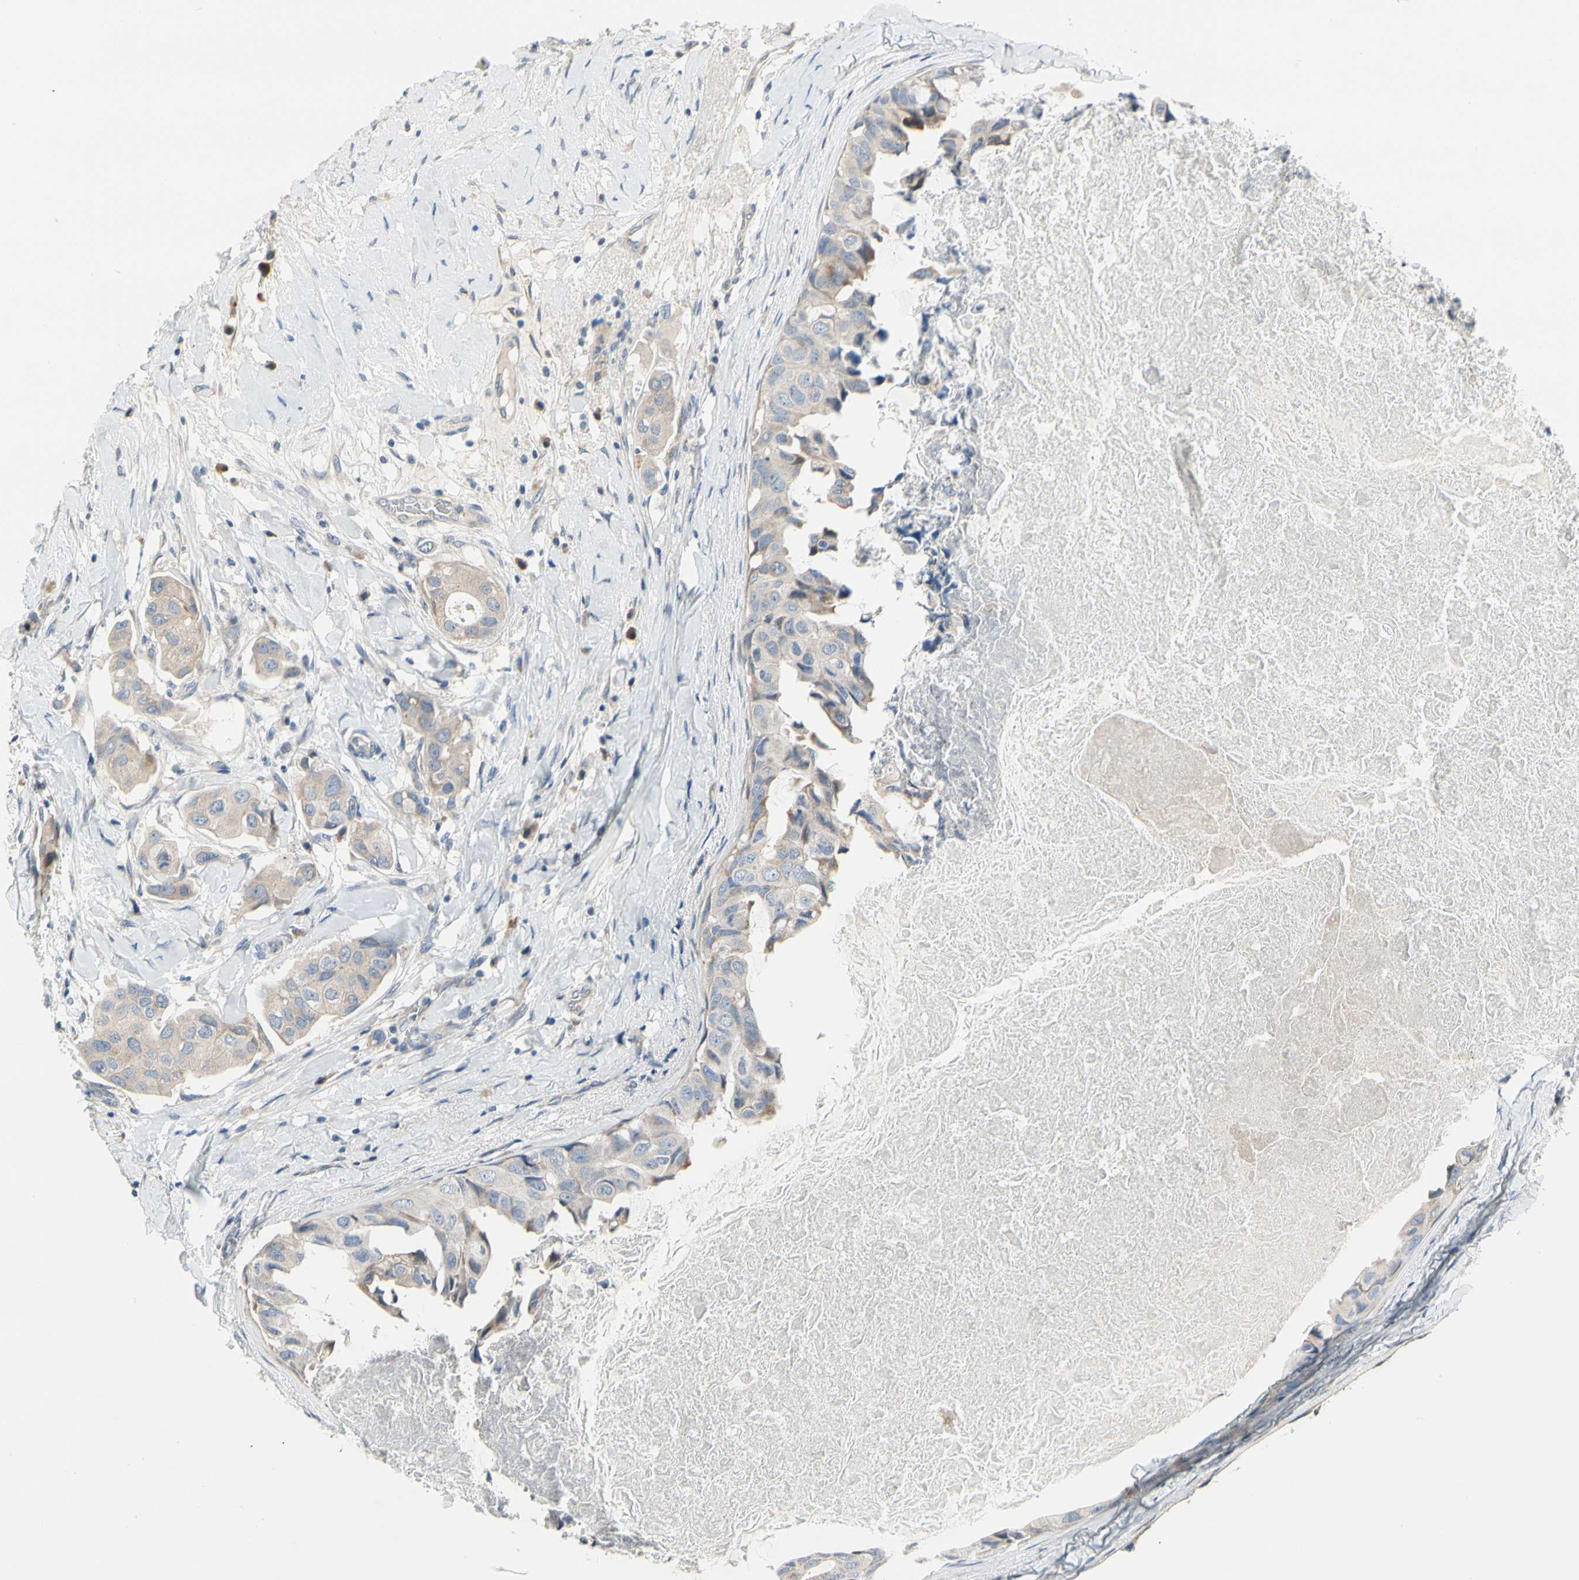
{"staining": {"intensity": "weak", "quantity": ">75%", "location": "cytoplasmic/membranous"}, "tissue": "breast cancer", "cell_type": "Tumor cells", "image_type": "cancer", "snomed": [{"axis": "morphology", "description": "Duct carcinoma"}, {"axis": "topography", "description": "Breast"}], "caption": "This is a photomicrograph of IHC staining of invasive ductal carcinoma (breast), which shows weak expression in the cytoplasmic/membranous of tumor cells.", "gene": "NFASC", "patient": {"sex": "female", "age": 40}}